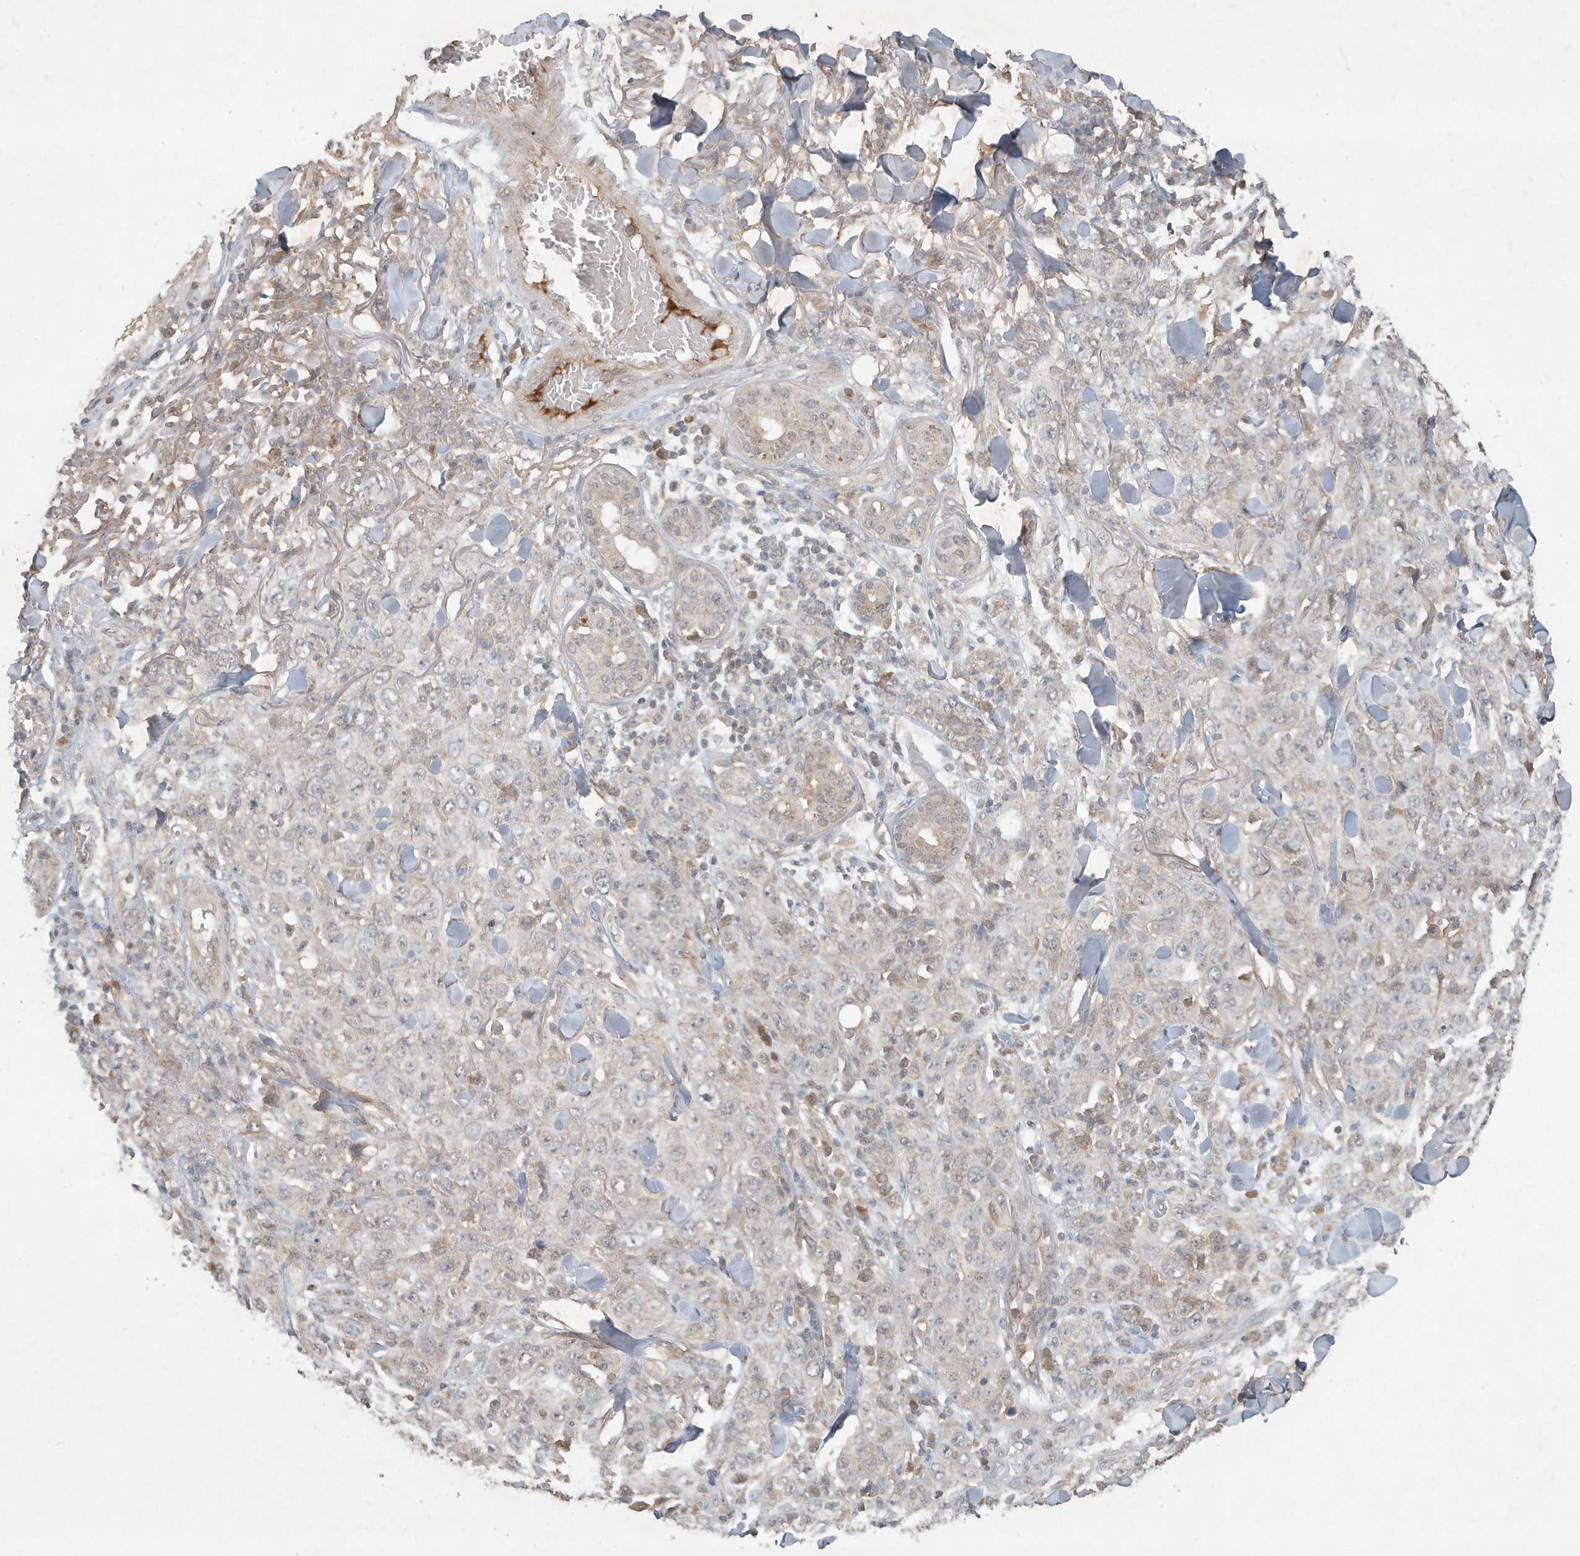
{"staining": {"intensity": "negative", "quantity": "none", "location": "none"}, "tissue": "skin cancer", "cell_type": "Tumor cells", "image_type": "cancer", "snomed": [{"axis": "morphology", "description": "Squamous cell carcinoma, NOS"}, {"axis": "topography", "description": "Skin"}], "caption": "A histopathology image of human skin cancer is negative for staining in tumor cells.", "gene": "ABCB9", "patient": {"sex": "female", "age": 88}}